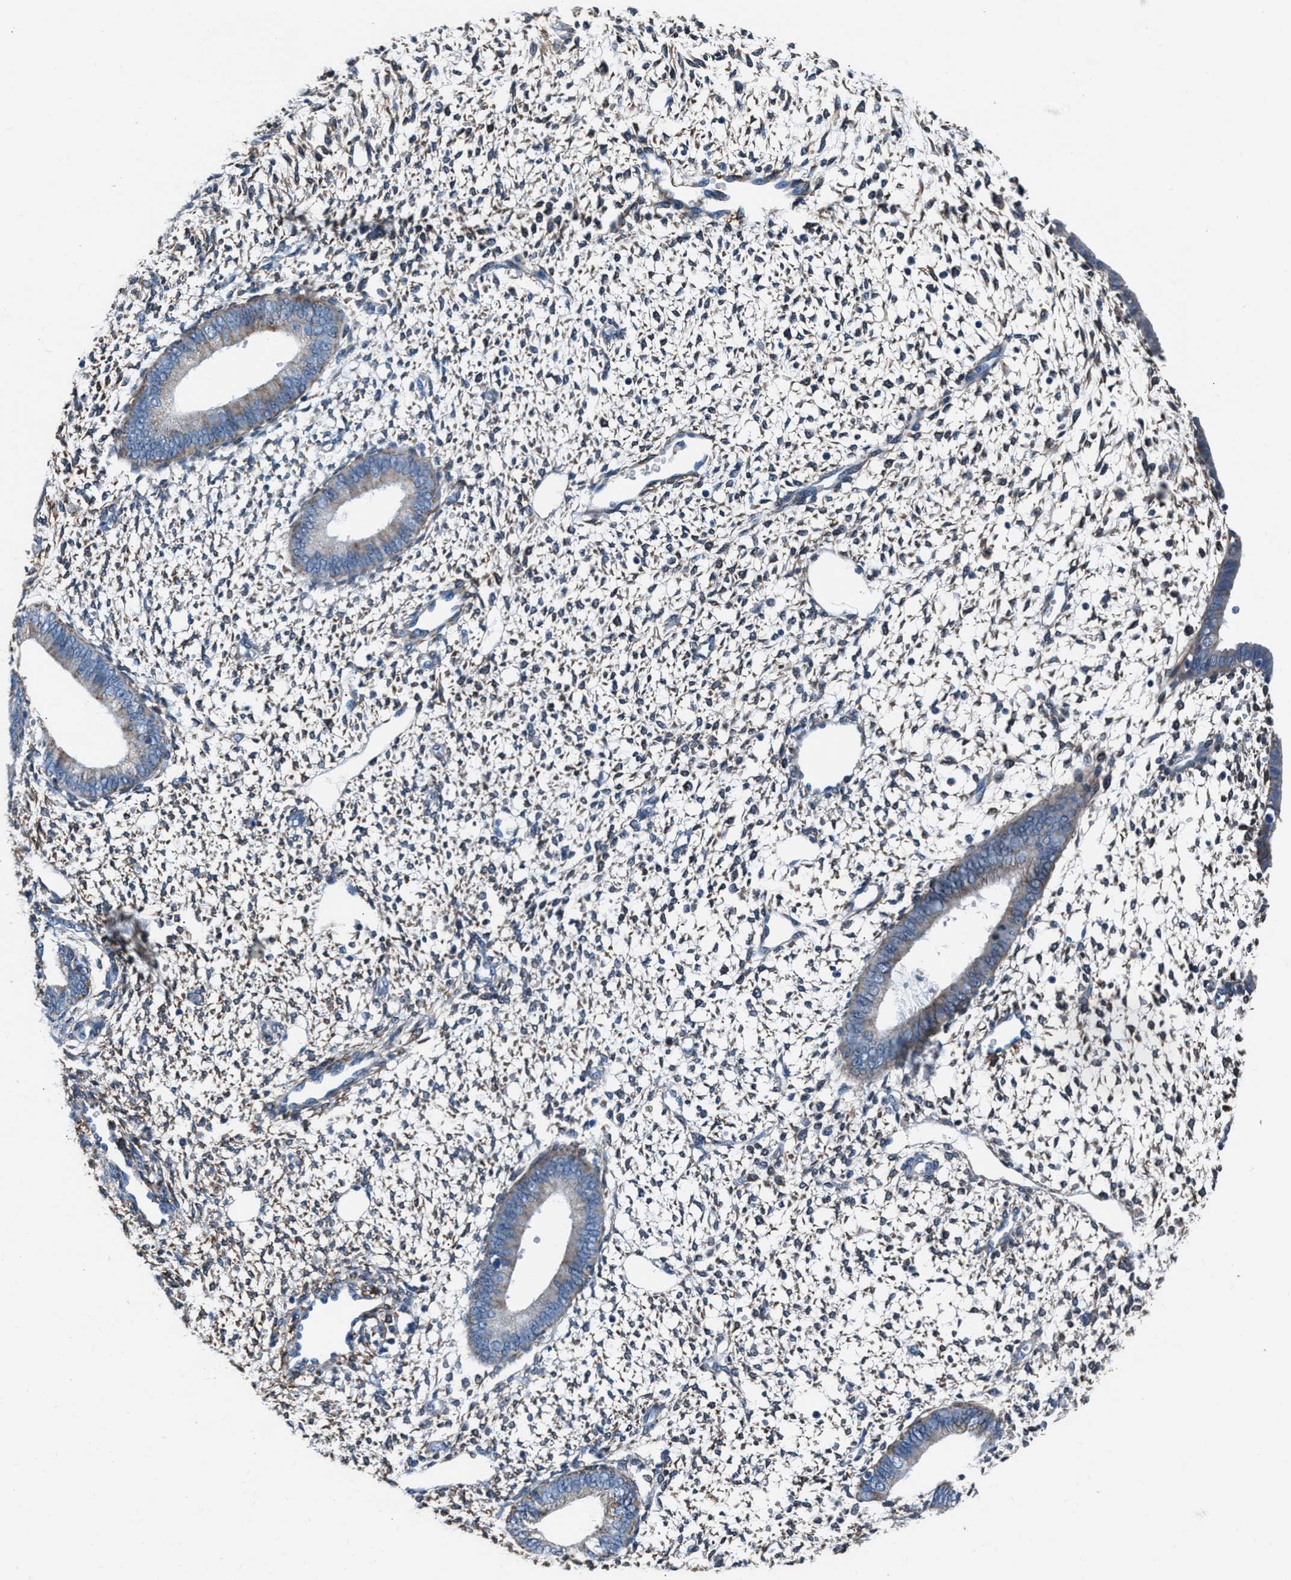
{"staining": {"intensity": "weak", "quantity": "<25%", "location": "cytoplasmic/membranous"}, "tissue": "endometrium", "cell_type": "Cells in endometrial stroma", "image_type": "normal", "snomed": [{"axis": "morphology", "description": "Normal tissue, NOS"}, {"axis": "topography", "description": "Endometrium"}], "caption": "Immunohistochemical staining of benign human endometrium exhibits no significant staining in cells in endometrial stroma.", "gene": "PRTFDC1", "patient": {"sex": "female", "age": 46}}